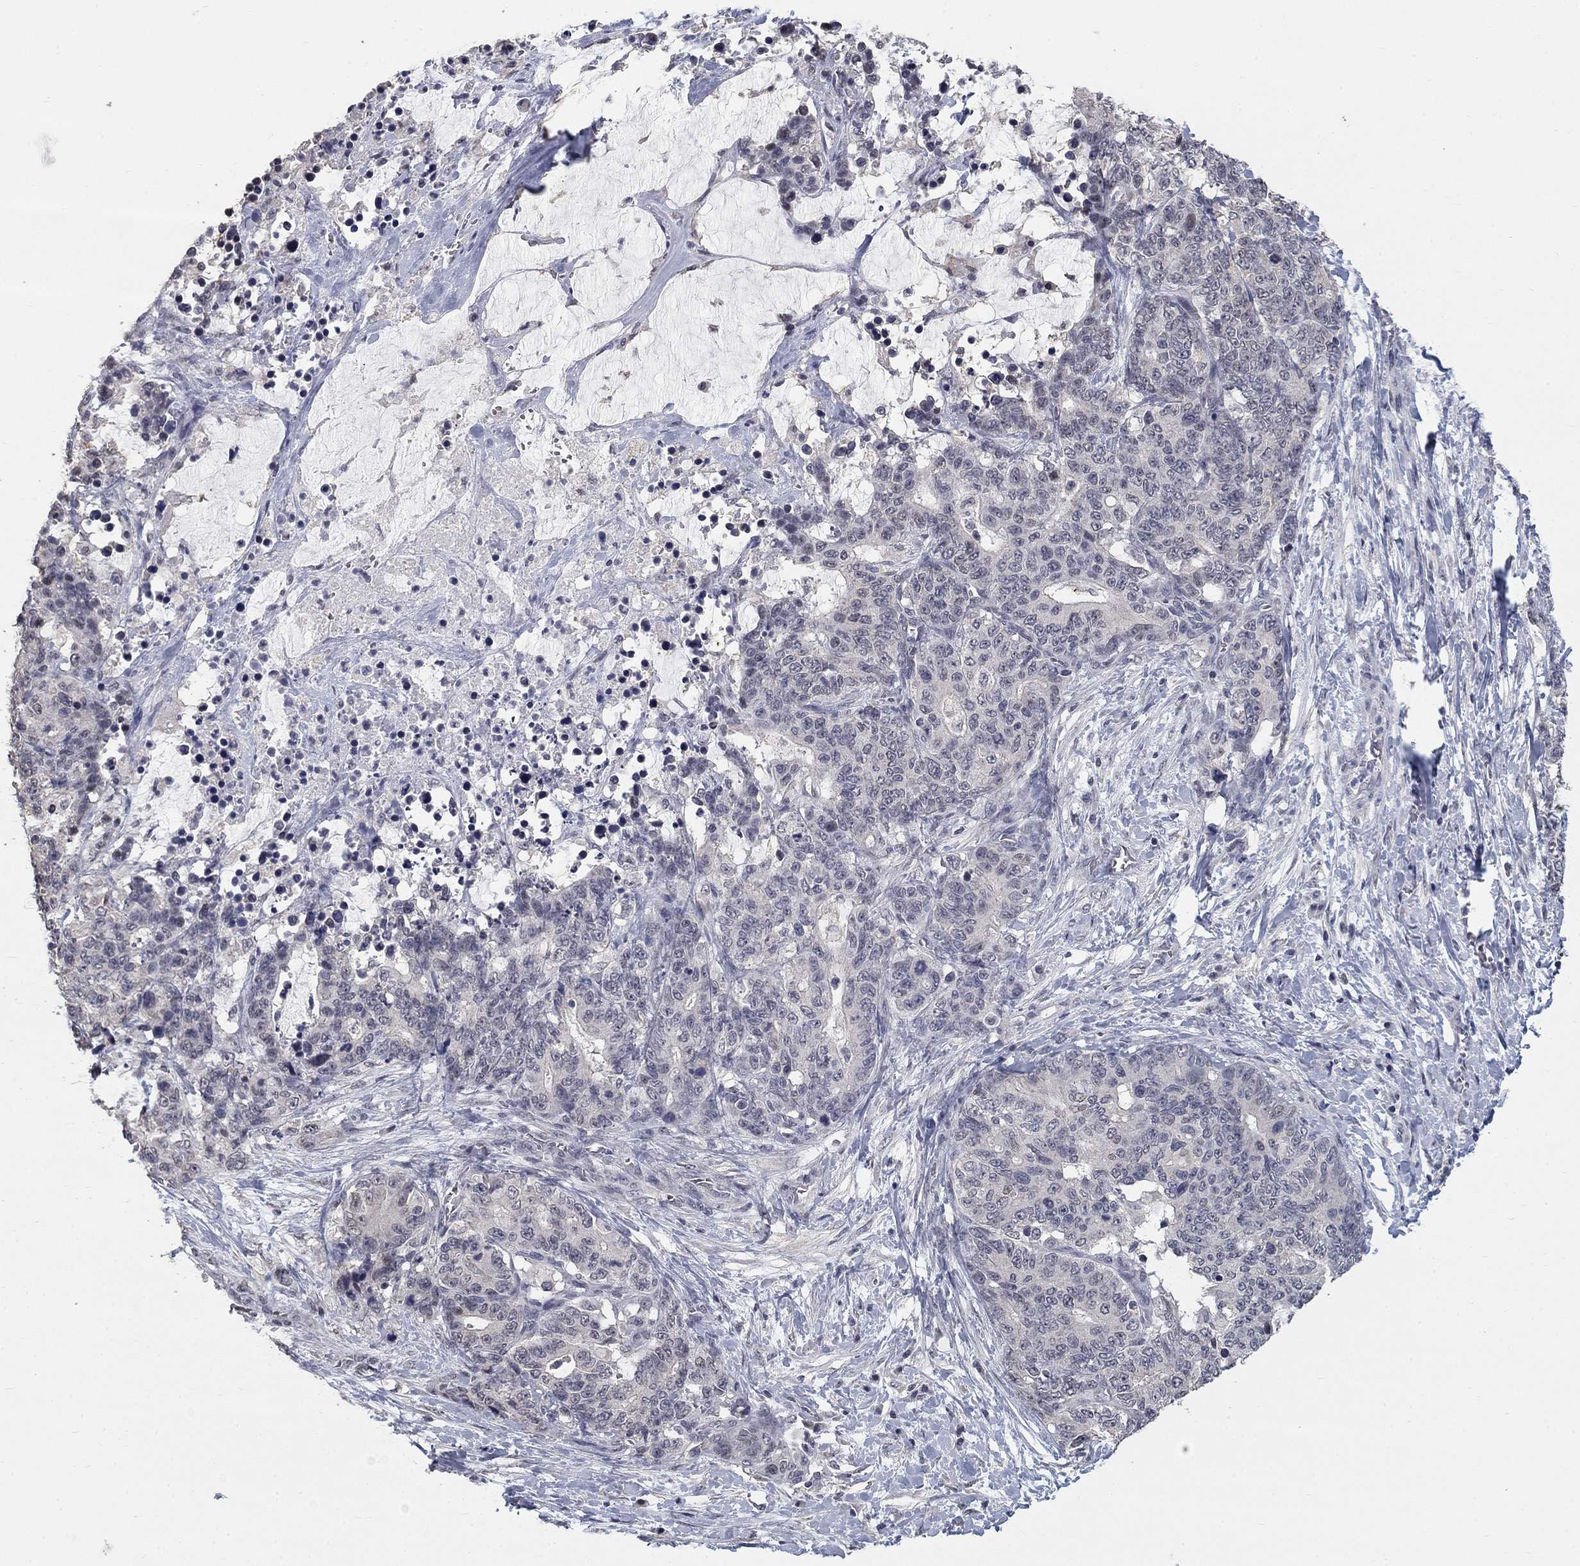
{"staining": {"intensity": "negative", "quantity": "none", "location": "none"}, "tissue": "stomach cancer", "cell_type": "Tumor cells", "image_type": "cancer", "snomed": [{"axis": "morphology", "description": "Normal tissue, NOS"}, {"axis": "morphology", "description": "Adenocarcinoma, NOS"}, {"axis": "topography", "description": "Stomach"}], "caption": "Immunohistochemistry of human stomach cancer displays no positivity in tumor cells.", "gene": "SPATA33", "patient": {"sex": "female", "age": 64}}